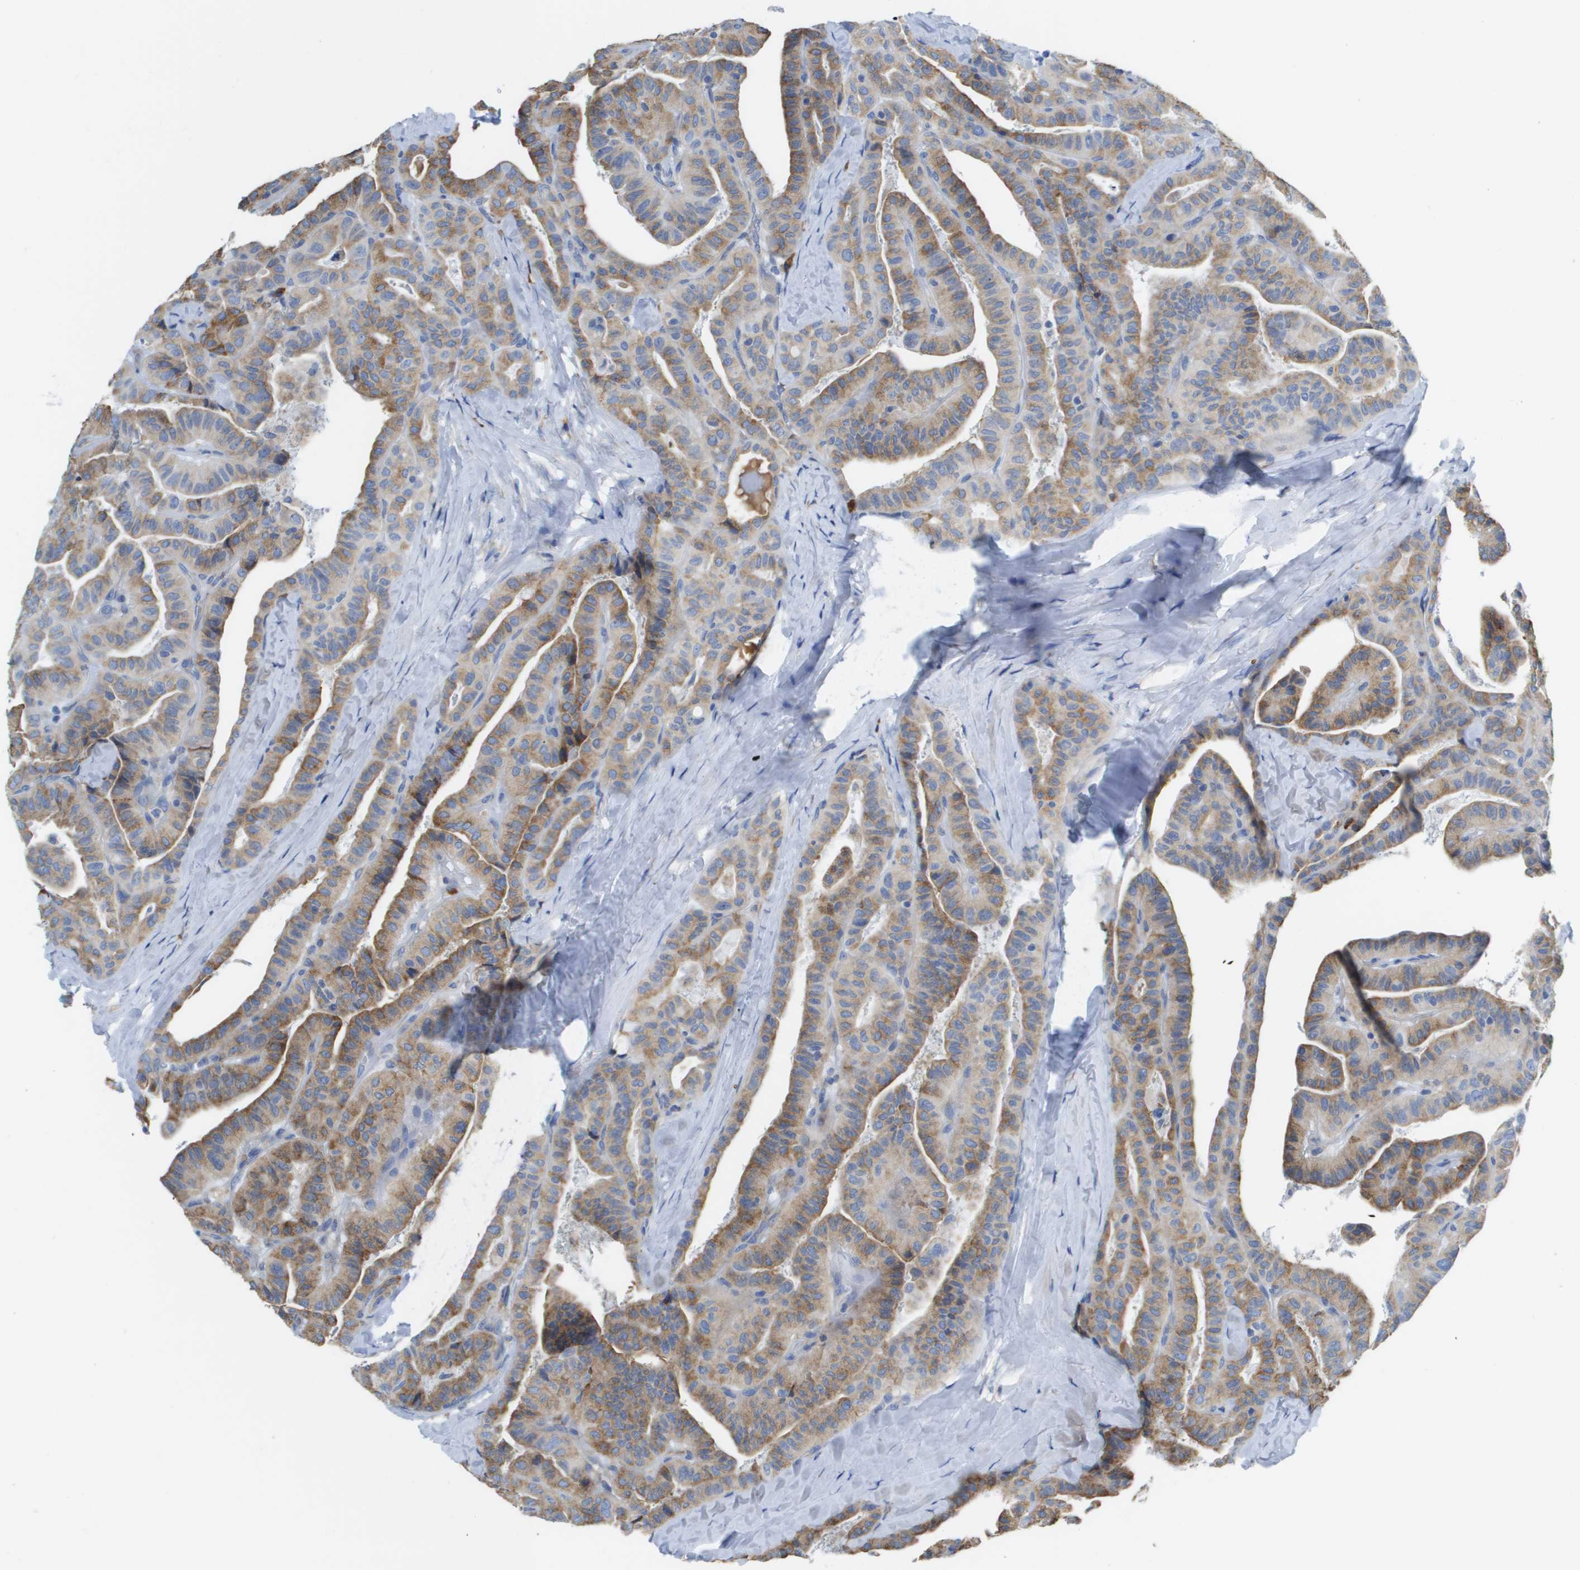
{"staining": {"intensity": "moderate", "quantity": ">75%", "location": "cytoplasmic/membranous"}, "tissue": "thyroid cancer", "cell_type": "Tumor cells", "image_type": "cancer", "snomed": [{"axis": "morphology", "description": "Papillary adenocarcinoma, NOS"}, {"axis": "topography", "description": "Thyroid gland"}], "caption": "High-power microscopy captured an immunohistochemistry photomicrograph of thyroid papillary adenocarcinoma, revealing moderate cytoplasmic/membranous expression in about >75% of tumor cells.", "gene": "SDR42E1", "patient": {"sex": "male", "age": 77}}